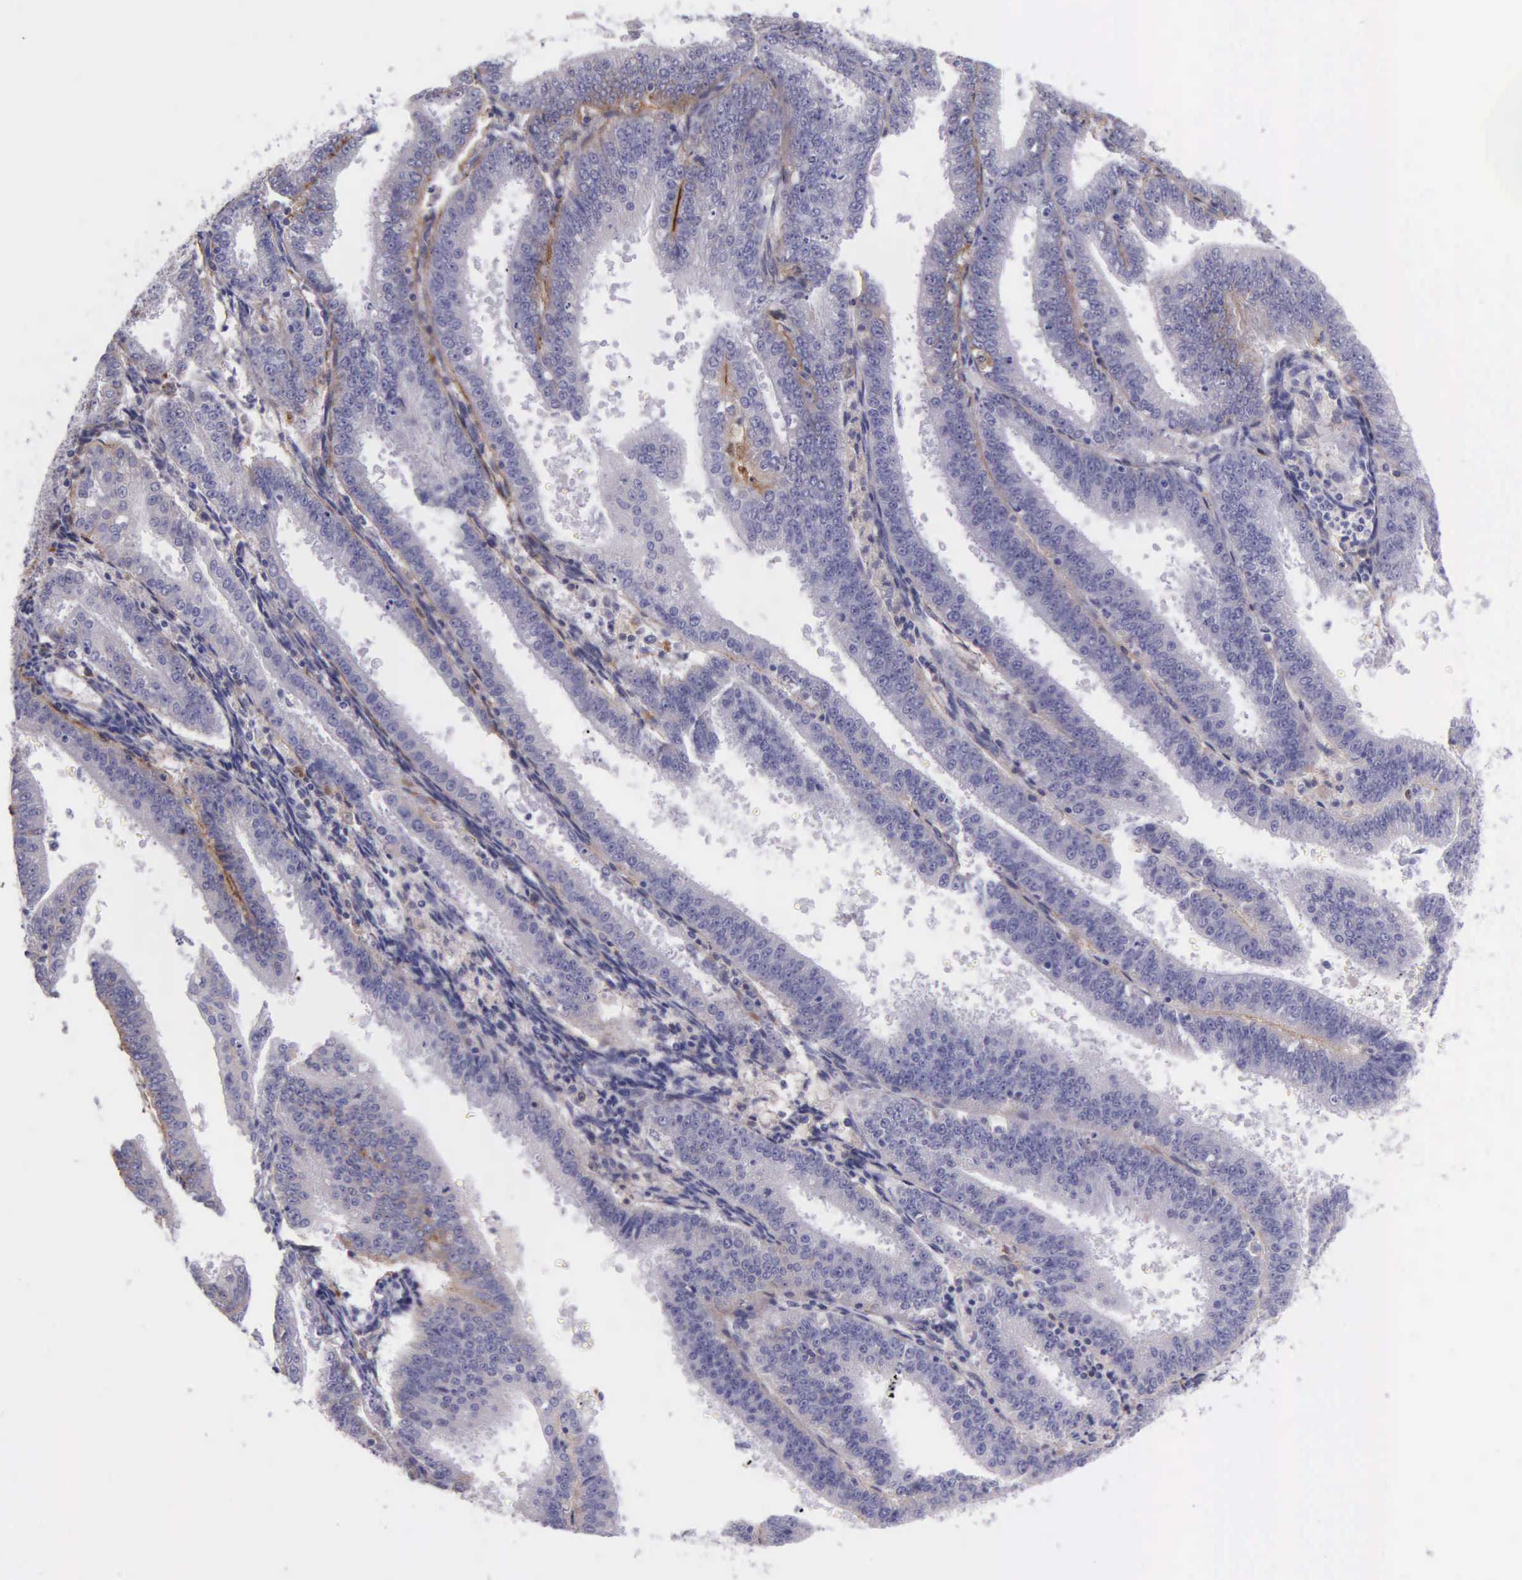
{"staining": {"intensity": "weak", "quantity": "25%-75%", "location": "cytoplasmic/membranous"}, "tissue": "endometrial cancer", "cell_type": "Tumor cells", "image_type": "cancer", "snomed": [{"axis": "morphology", "description": "Adenocarcinoma, NOS"}, {"axis": "topography", "description": "Endometrium"}], "caption": "This is an image of immunohistochemistry (IHC) staining of adenocarcinoma (endometrial), which shows weak staining in the cytoplasmic/membranous of tumor cells.", "gene": "THSD7A", "patient": {"sex": "female", "age": 66}}